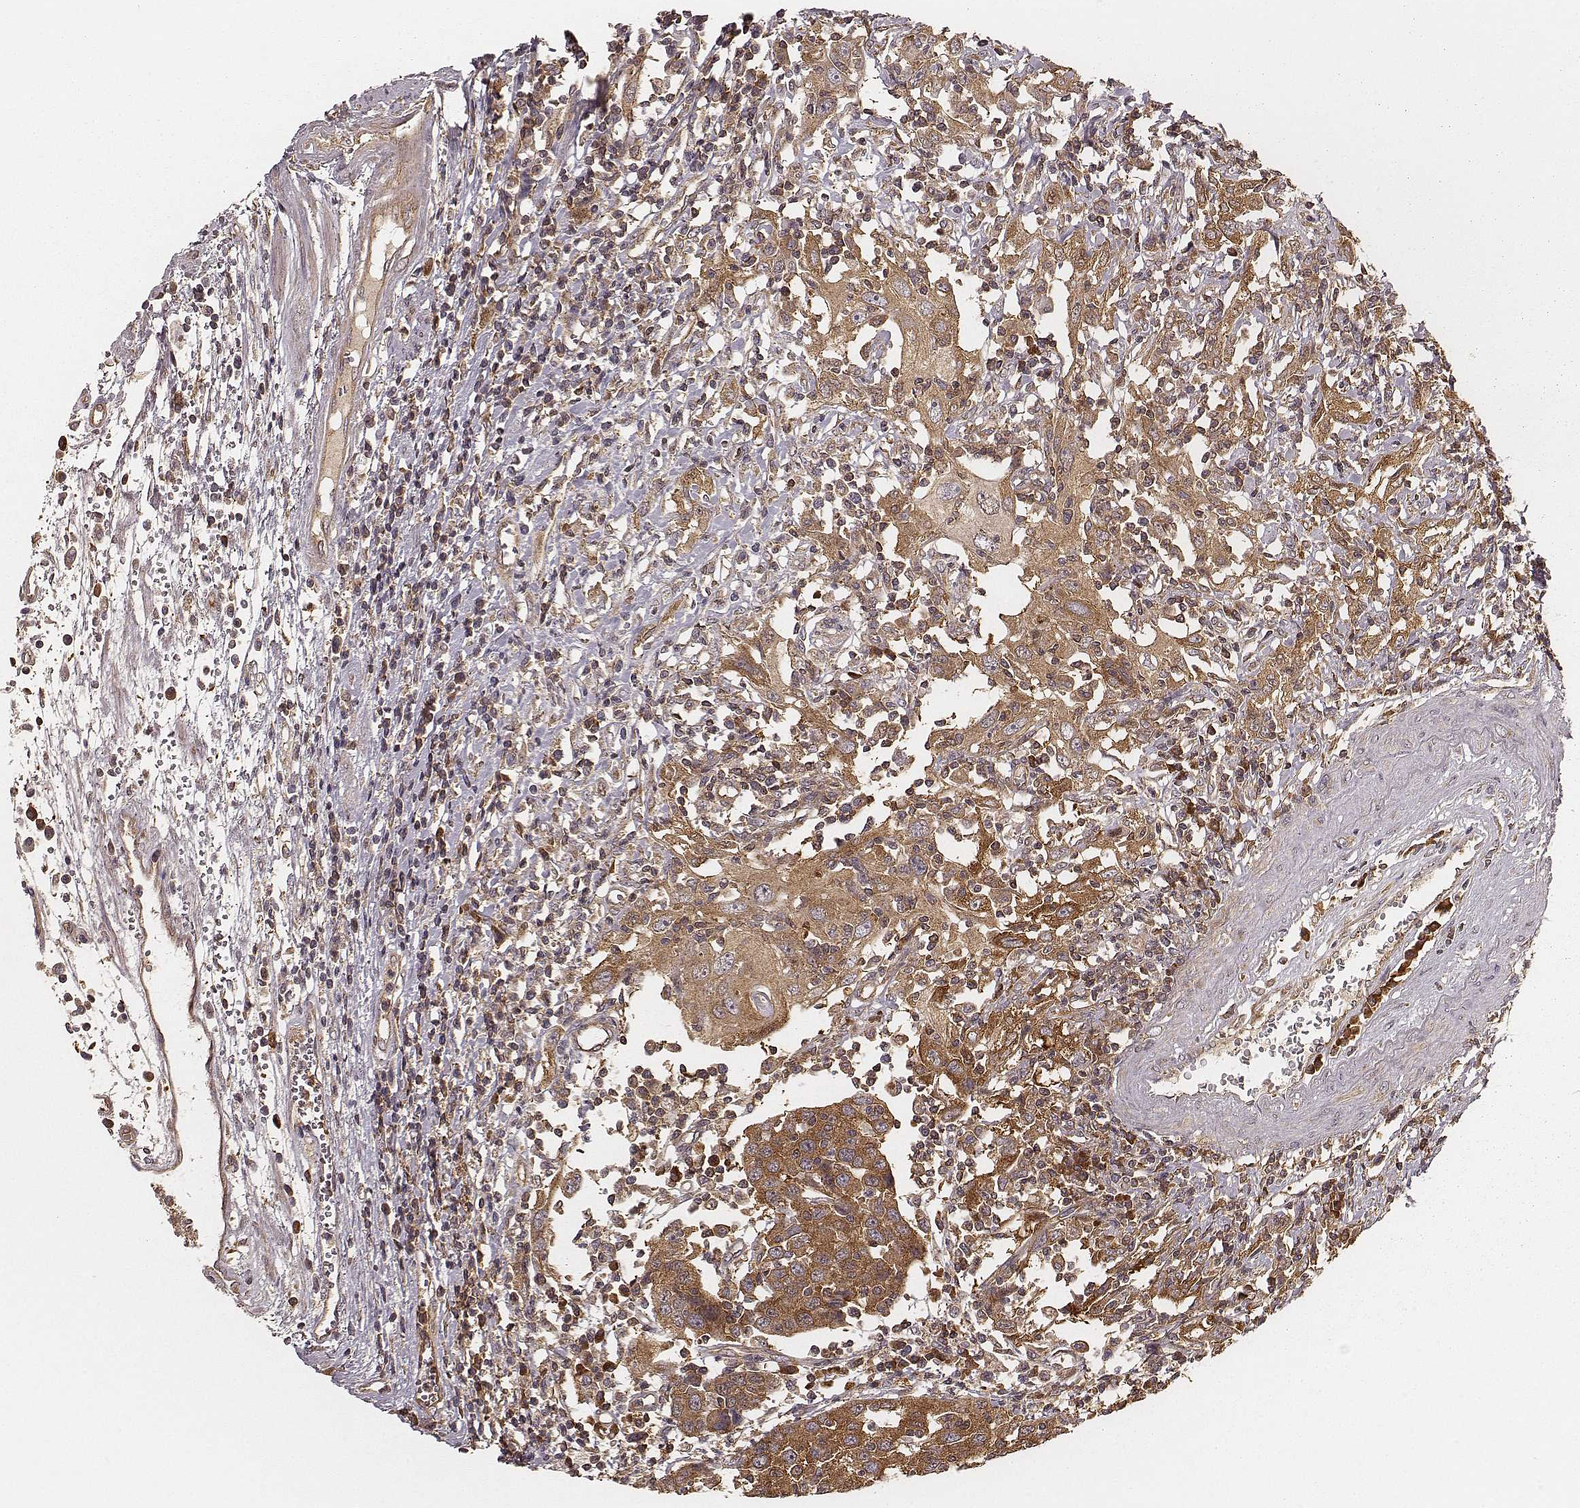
{"staining": {"intensity": "strong", "quantity": ">75%", "location": "cytoplasmic/membranous"}, "tissue": "urothelial cancer", "cell_type": "Tumor cells", "image_type": "cancer", "snomed": [{"axis": "morphology", "description": "Urothelial carcinoma, High grade"}, {"axis": "topography", "description": "Urinary bladder"}], "caption": "Urothelial cancer stained with a brown dye exhibits strong cytoplasmic/membranous positive positivity in approximately >75% of tumor cells.", "gene": "CARS1", "patient": {"sex": "female", "age": 85}}